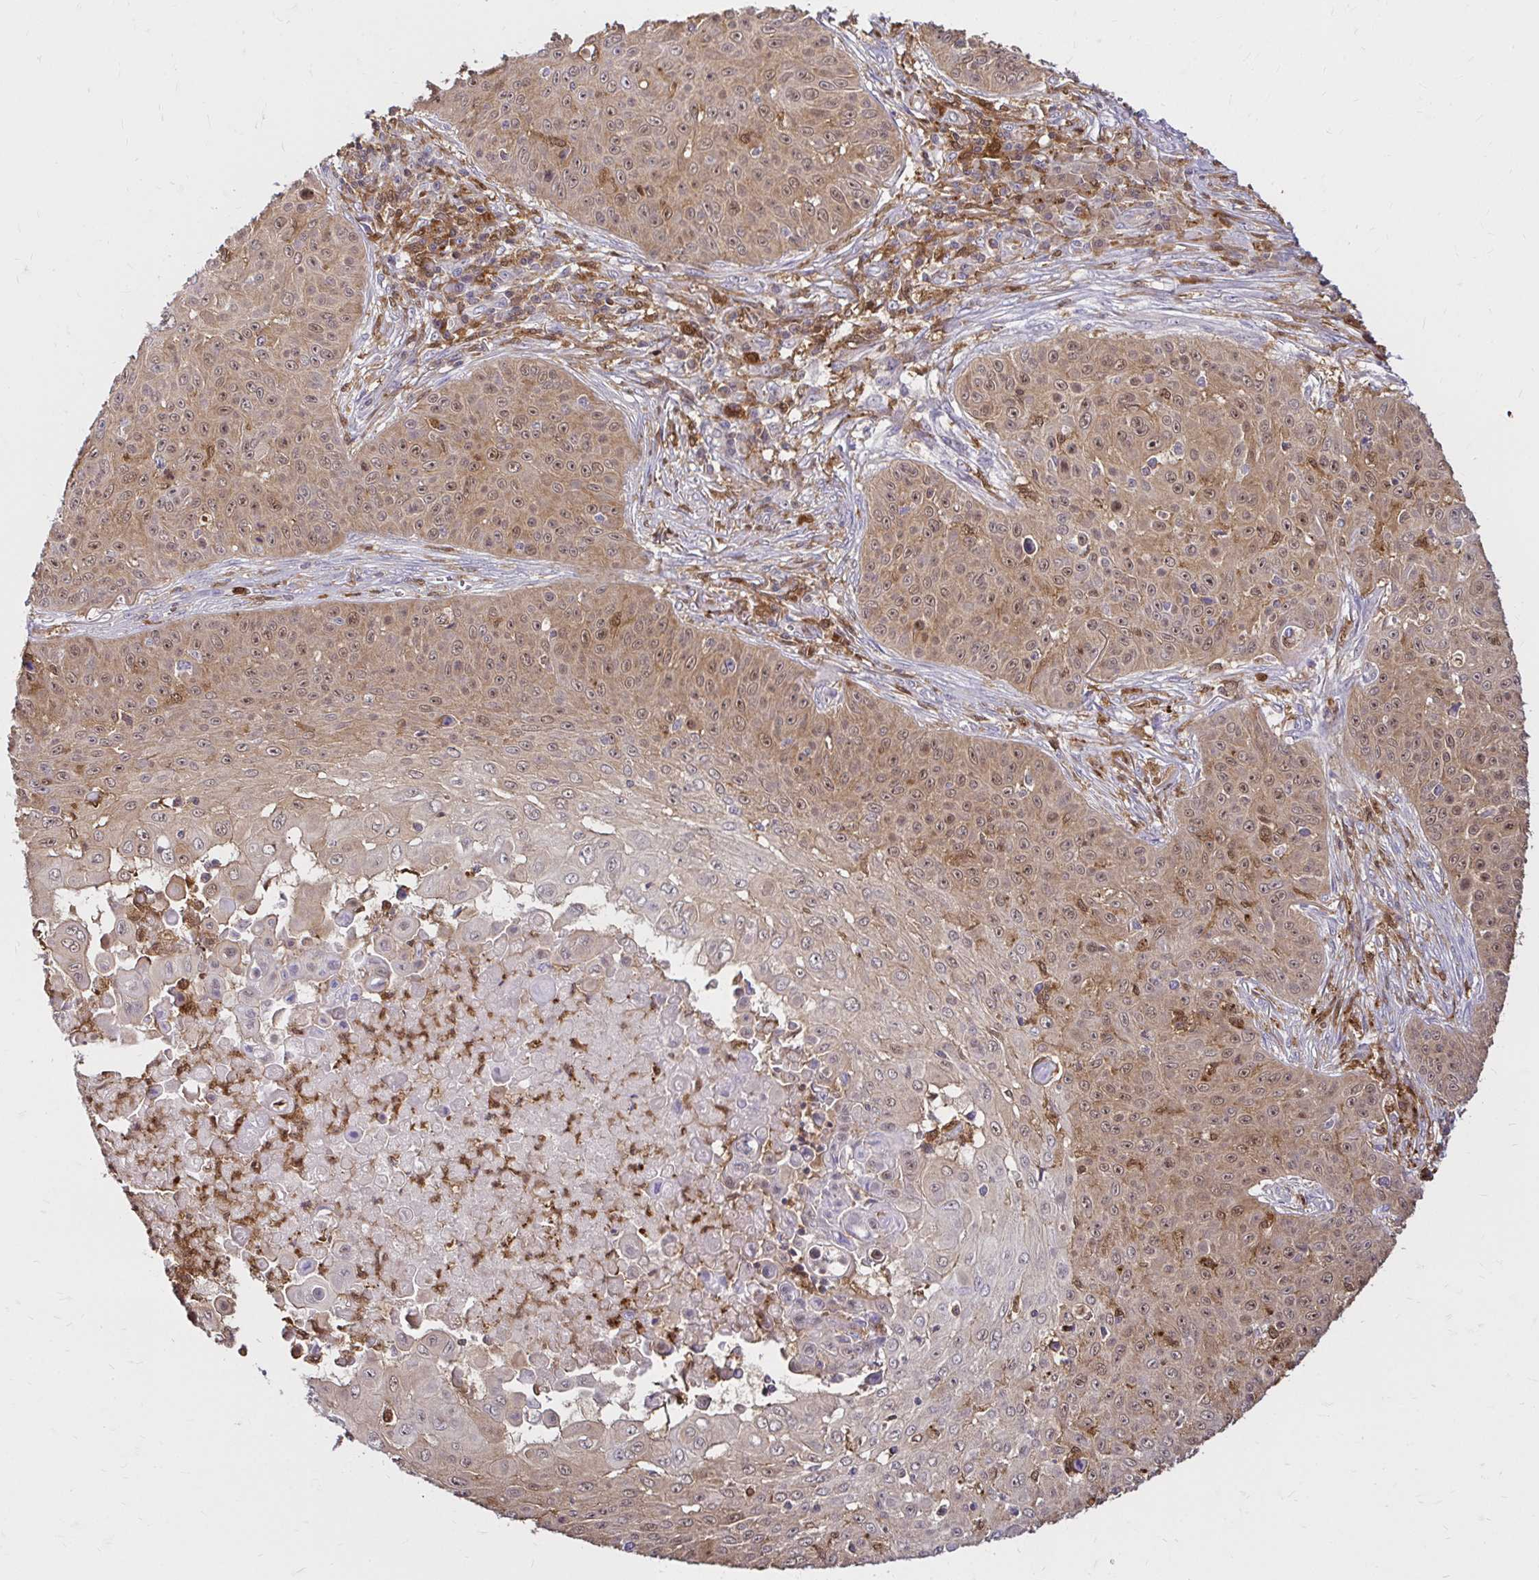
{"staining": {"intensity": "weak", "quantity": ">75%", "location": "cytoplasmic/membranous,nuclear"}, "tissue": "skin cancer", "cell_type": "Tumor cells", "image_type": "cancer", "snomed": [{"axis": "morphology", "description": "Squamous cell carcinoma, NOS"}, {"axis": "topography", "description": "Skin"}], "caption": "Skin cancer (squamous cell carcinoma) stained with DAB immunohistochemistry exhibits low levels of weak cytoplasmic/membranous and nuclear expression in approximately >75% of tumor cells.", "gene": "PYCARD", "patient": {"sex": "male", "age": 82}}